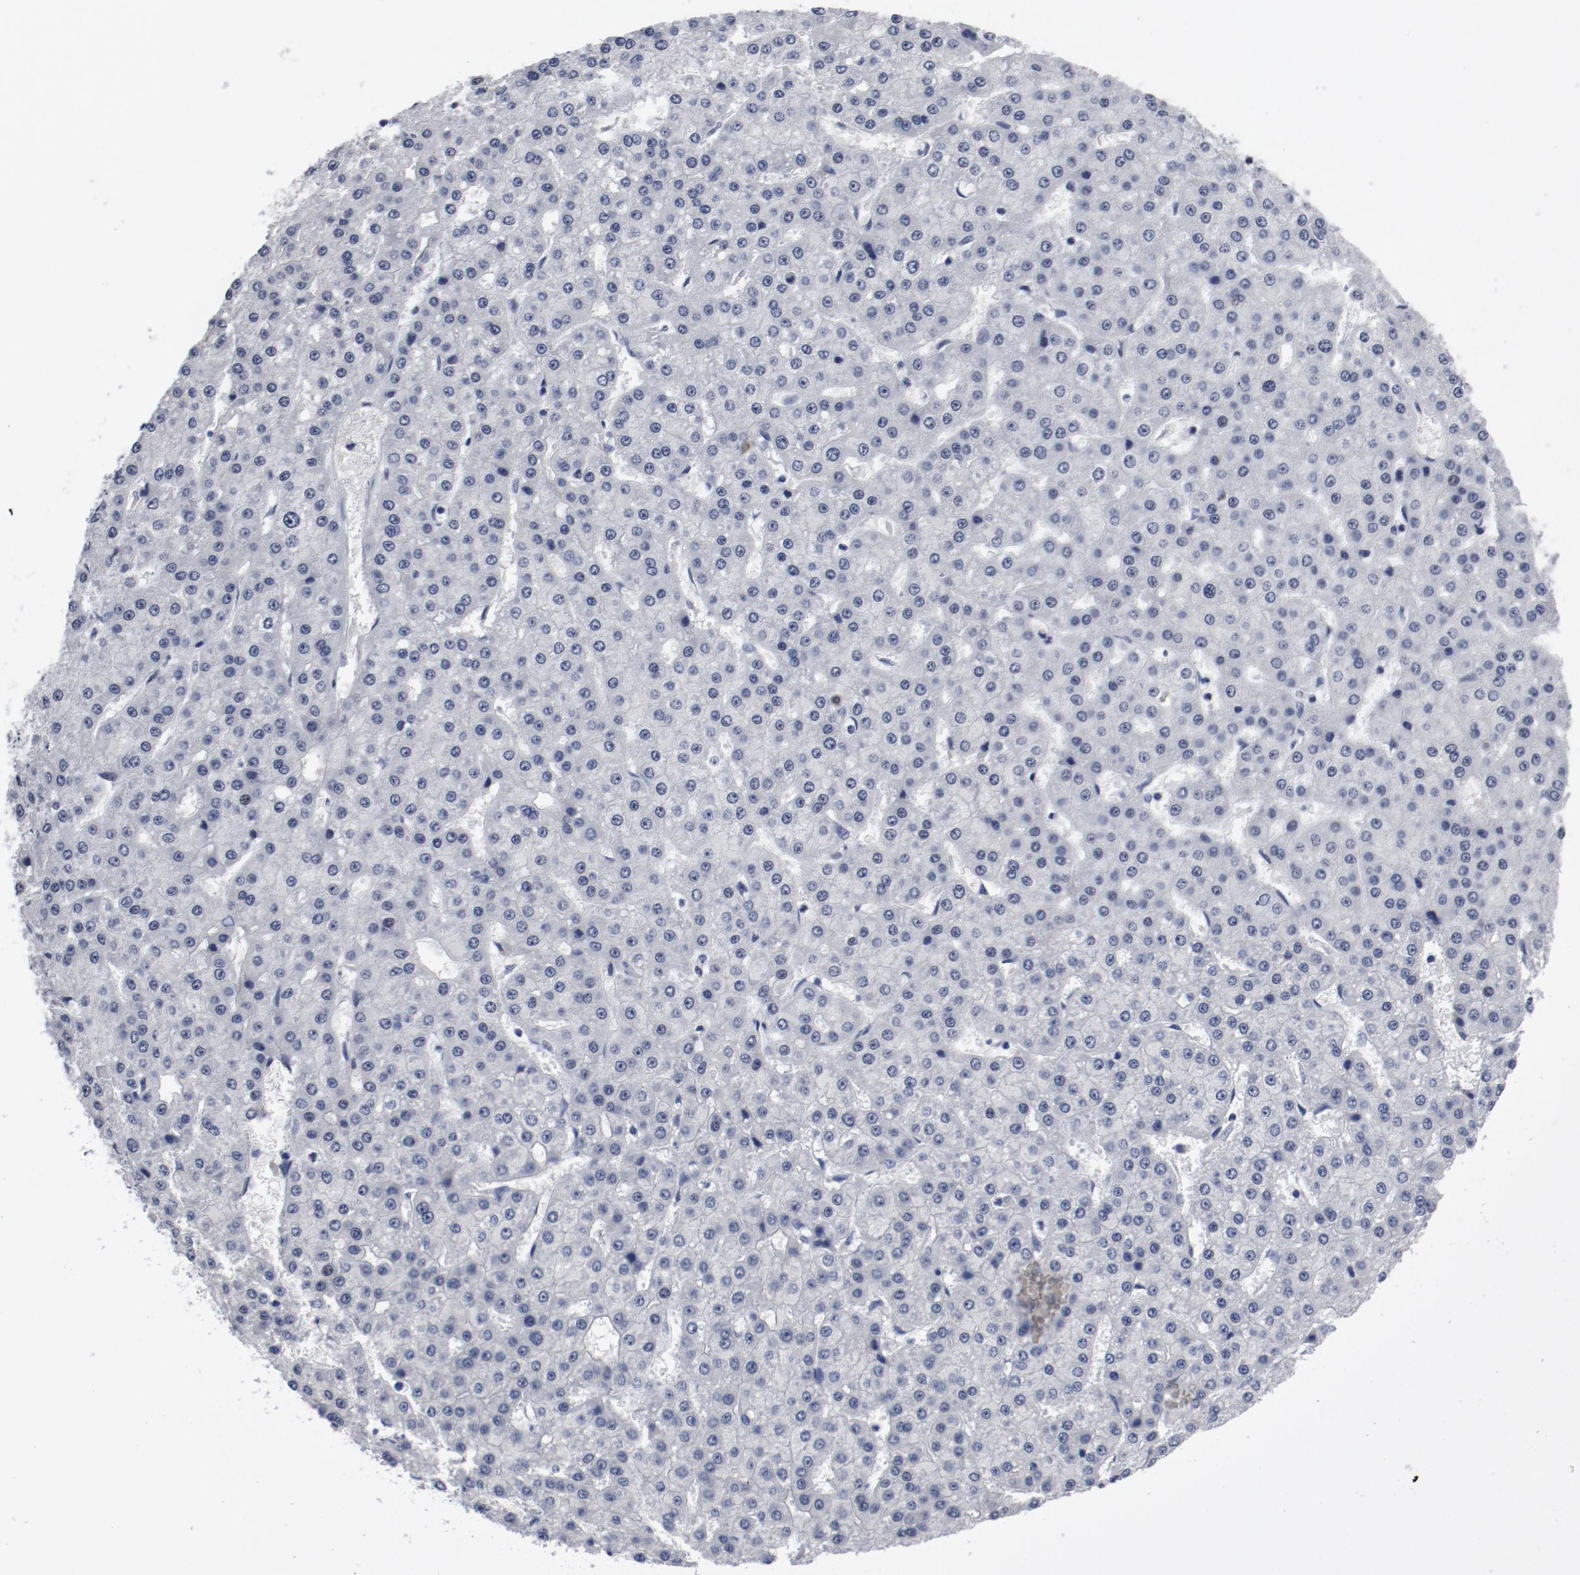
{"staining": {"intensity": "negative", "quantity": "none", "location": "none"}, "tissue": "liver cancer", "cell_type": "Tumor cells", "image_type": "cancer", "snomed": [{"axis": "morphology", "description": "Carcinoma, Hepatocellular, NOS"}, {"axis": "topography", "description": "Liver"}], "caption": "An image of liver hepatocellular carcinoma stained for a protein reveals no brown staining in tumor cells. (DAB IHC, high magnification).", "gene": "ANKLE2", "patient": {"sex": "male", "age": 47}}